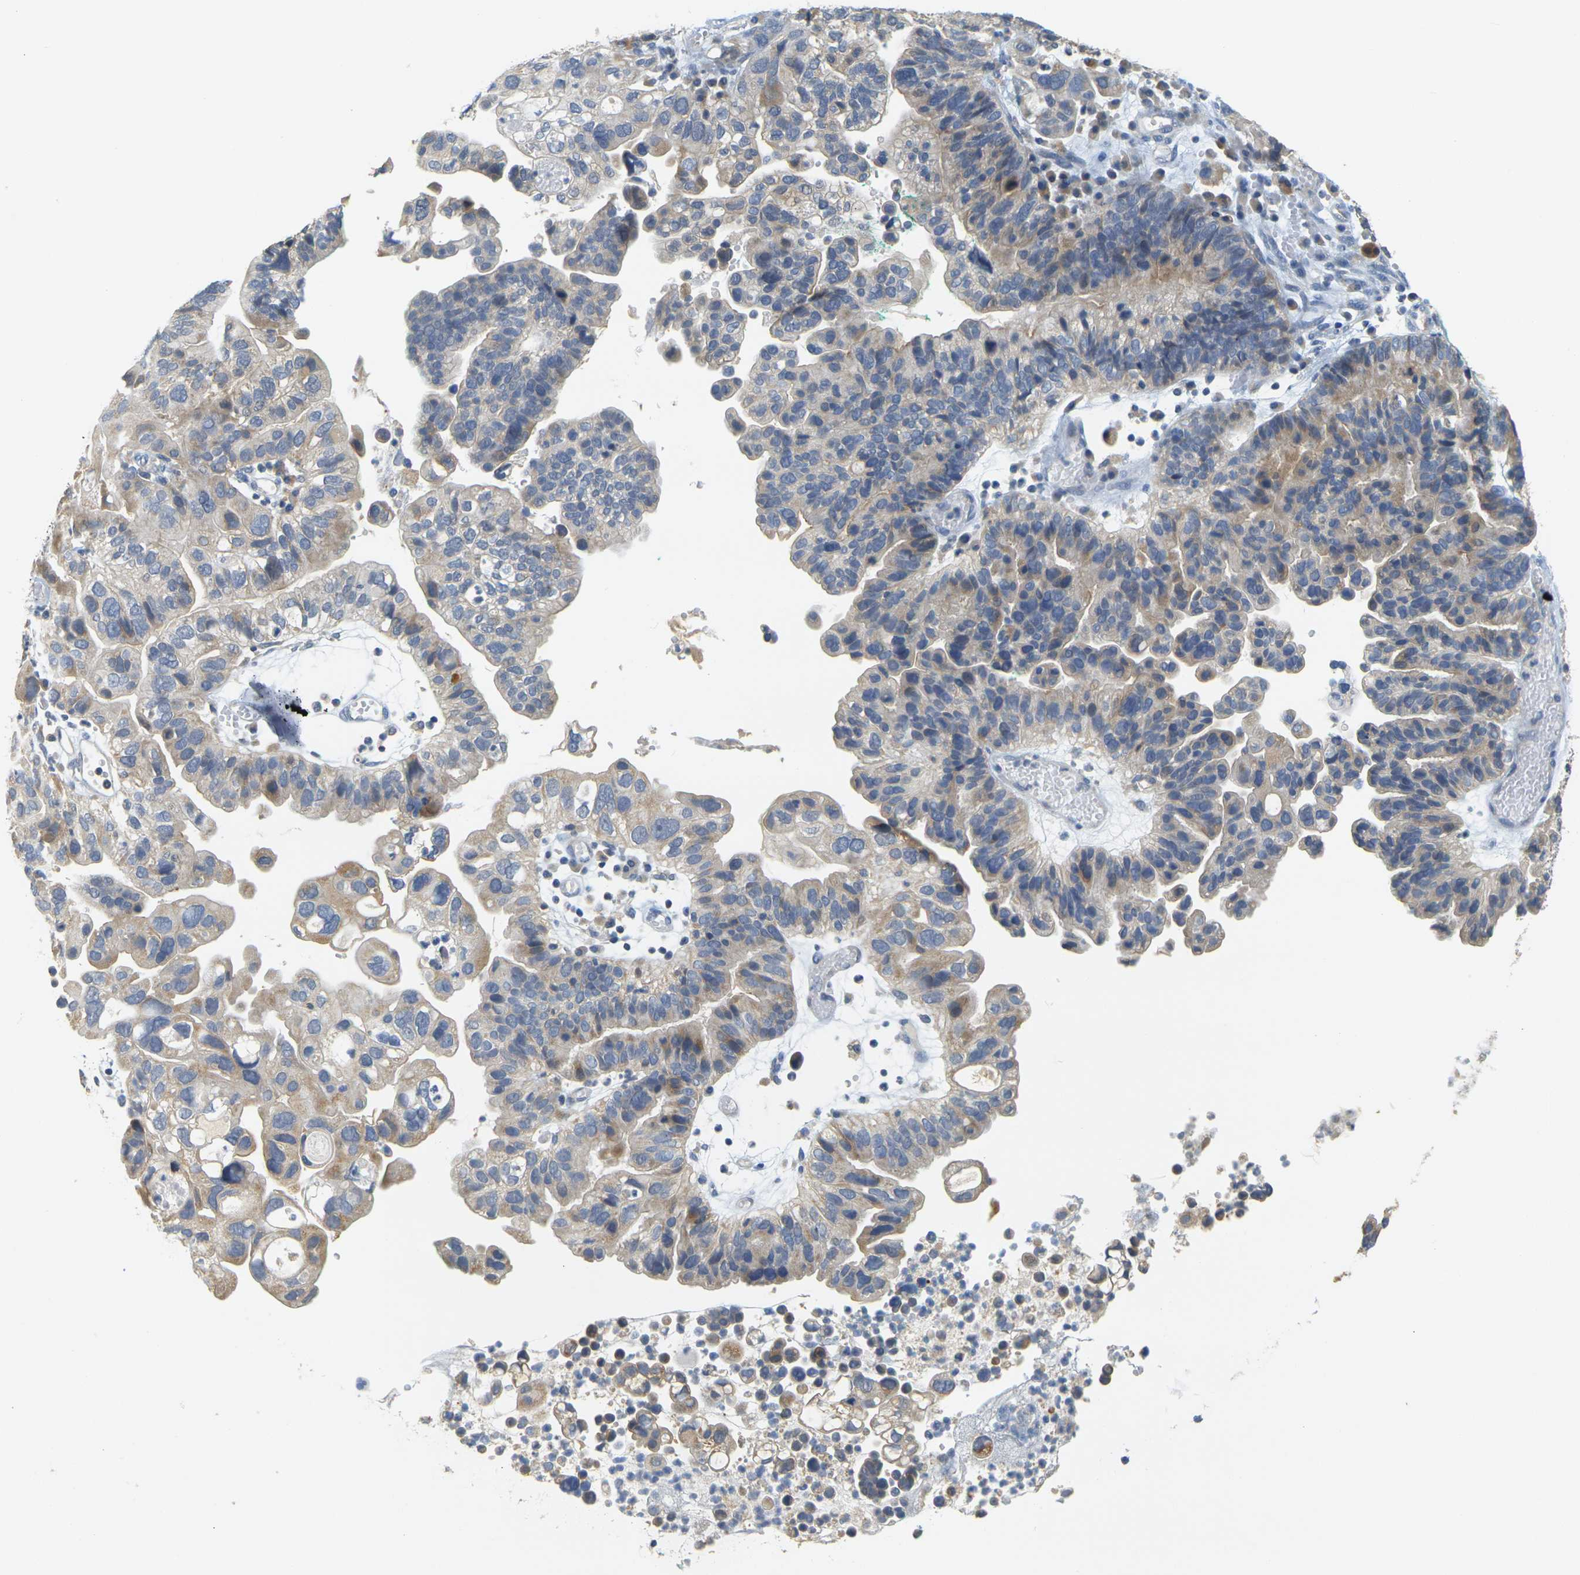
{"staining": {"intensity": "moderate", "quantity": "<25%", "location": "cytoplasmic/membranous"}, "tissue": "ovarian cancer", "cell_type": "Tumor cells", "image_type": "cancer", "snomed": [{"axis": "morphology", "description": "Cystadenocarcinoma, serous, NOS"}, {"axis": "topography", "description": "Ovary"}], "caption": "DAB (3,3'-diaminobenzidine) immunohistochemical staining of human ovarian cancer shows moderate cytoplasmic/membranous protein staining in about <25% of tumor cells.", "gene": "GDAP1", "patient": {"sex": "female", "age": 56}}